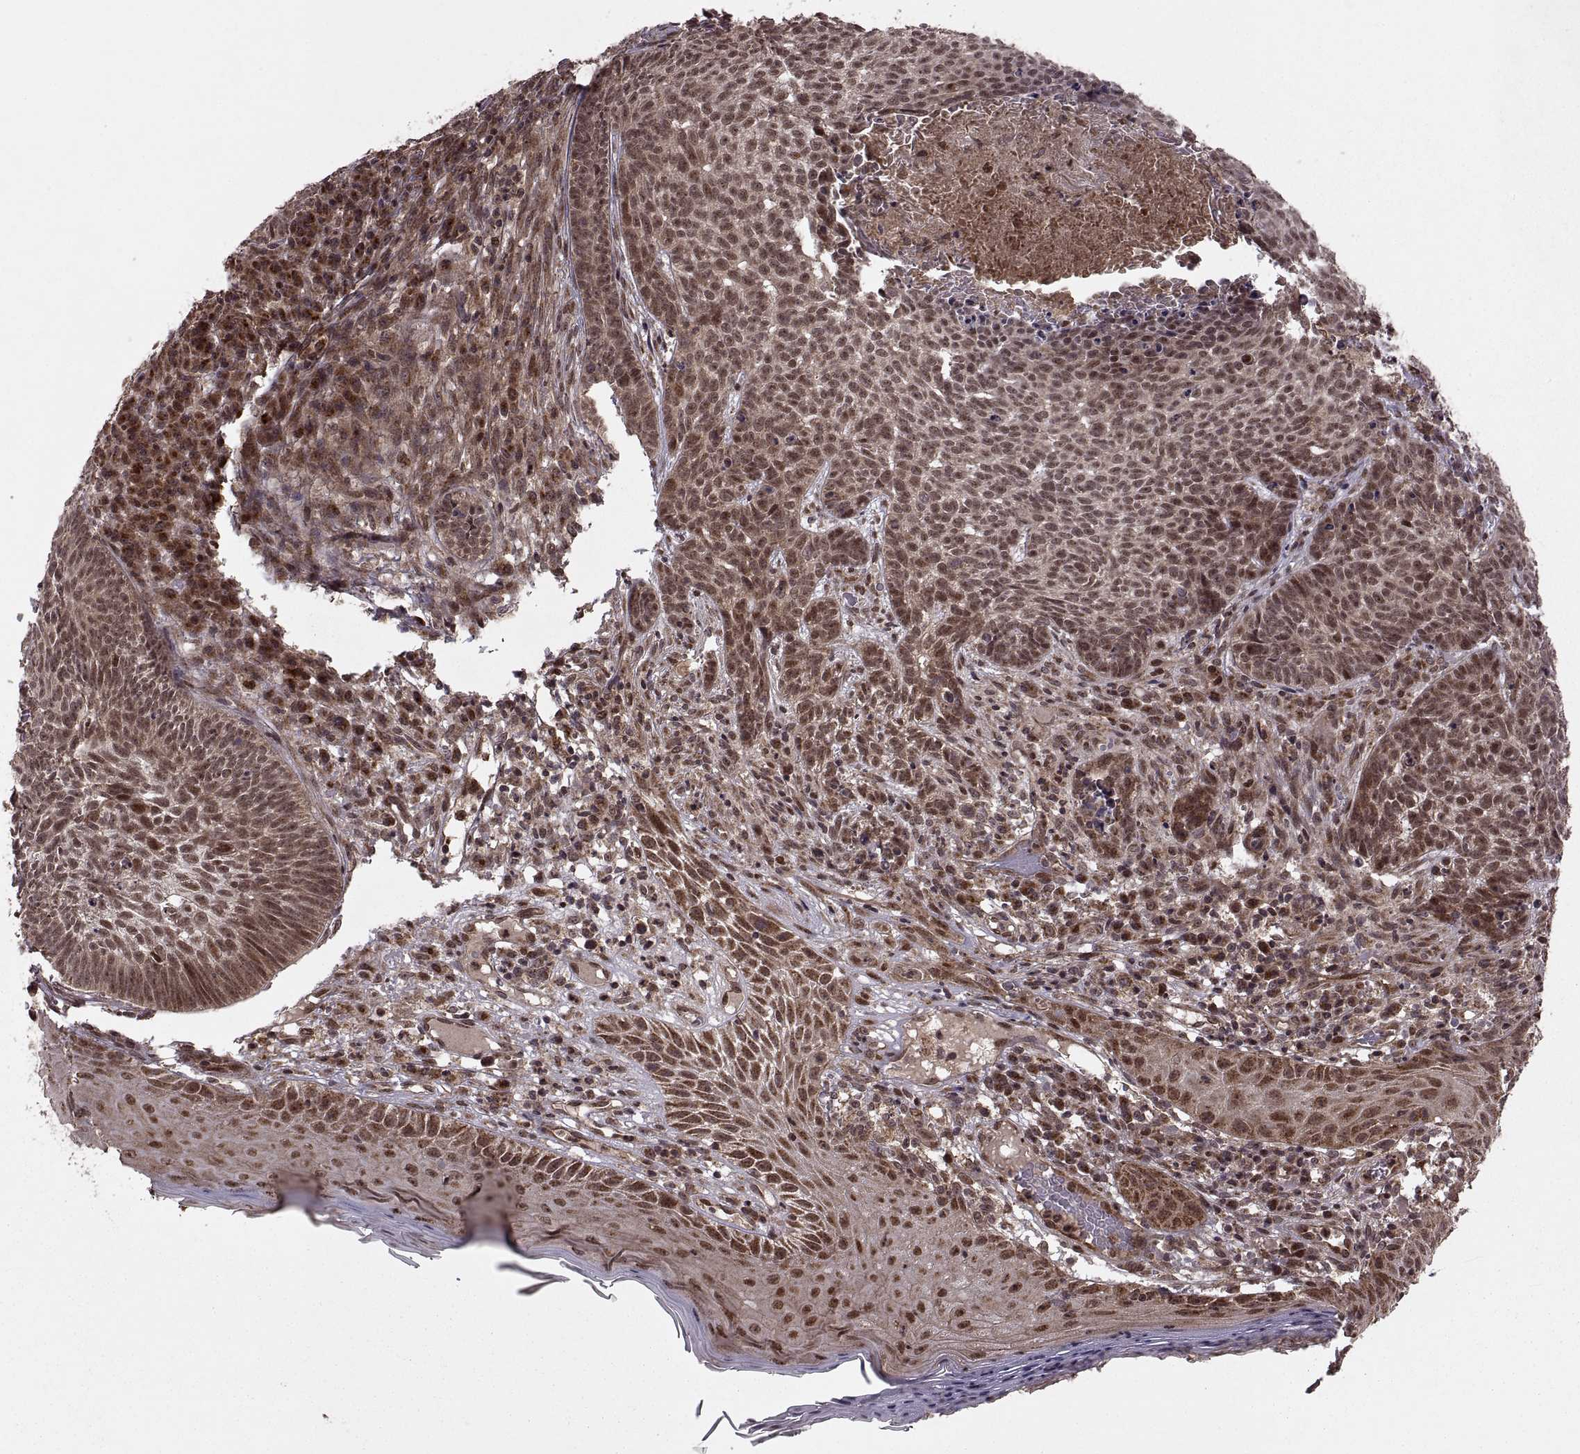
{"staining": {"intensity": "moderate", "quantity": ">75%", "location": "nuclear"}, "tissue": "skin cancer", "cell_type": "Tumor cells", "image_type": "cancer", "snomed": [{"axis": "morphology", "description": "Basal cell carcinoma"}, {"axis": "topography", "description": "Skin"}], "caption": "A high-resolution histopathology image shows IHC staining of skin cancer, which demonstrates moderate nuclear staining in approximately >75% of tumor cells.", "gene": "PTOV1", "patient": {"sex": "male", "age": 90}}